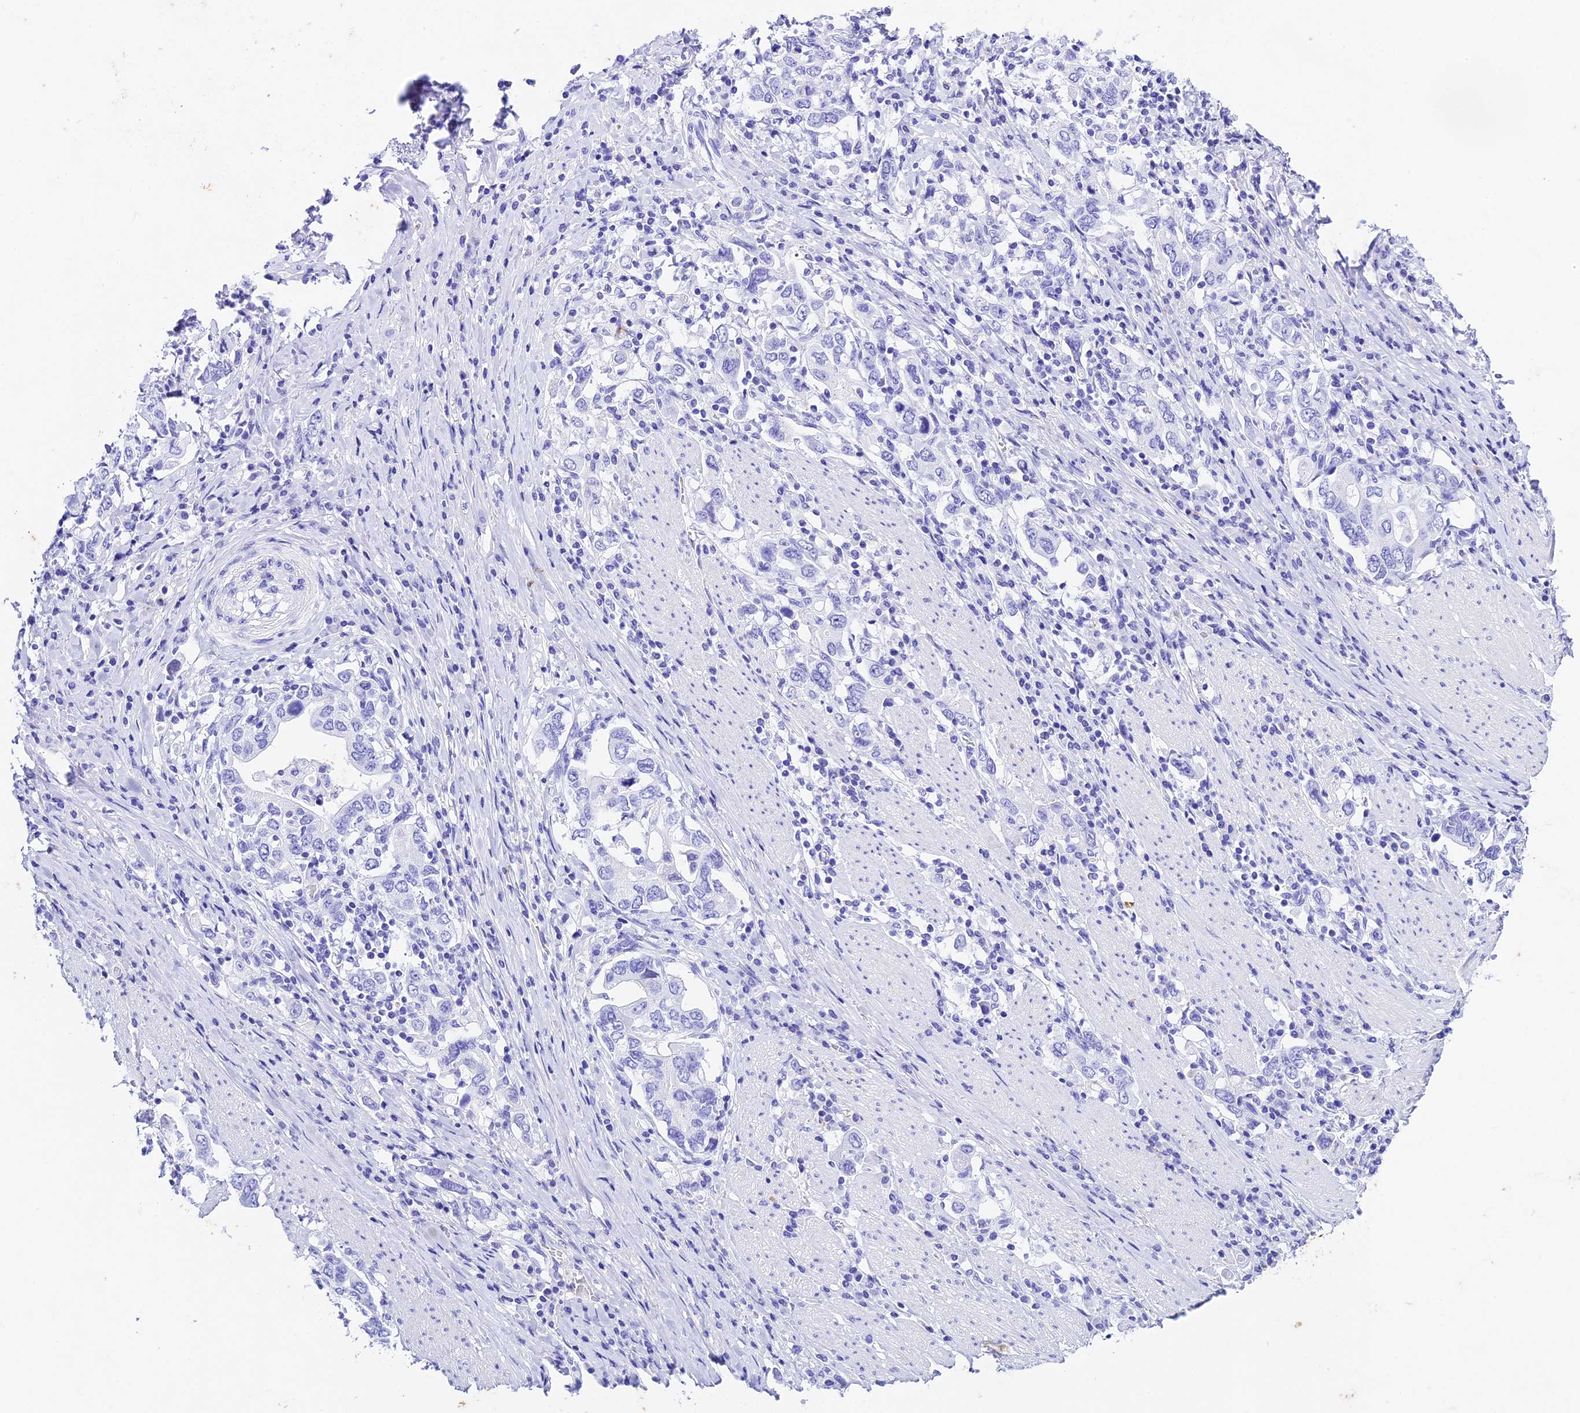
{"staining": {"intensity": "negative", "quantity": "none", "location": "none"}, "tissue": "stomach cancer", "cell_type": "Tumor cells", "image_type": "cancer", "snomed": [{"axis": "morphology", "description": "Adenocarcinoma, NOS"}, {"axis": "topography", "description": "Stomach, upper"}, {"axis": "topography", "description": "Stomach"}], "caption": "This is an immunohistochemistry photomicrograph of adenocarcinoma (stomach). There is no expression in tumor cells.", "gene": "PSG11", "patient": {"sex": "male", "age": 62}}